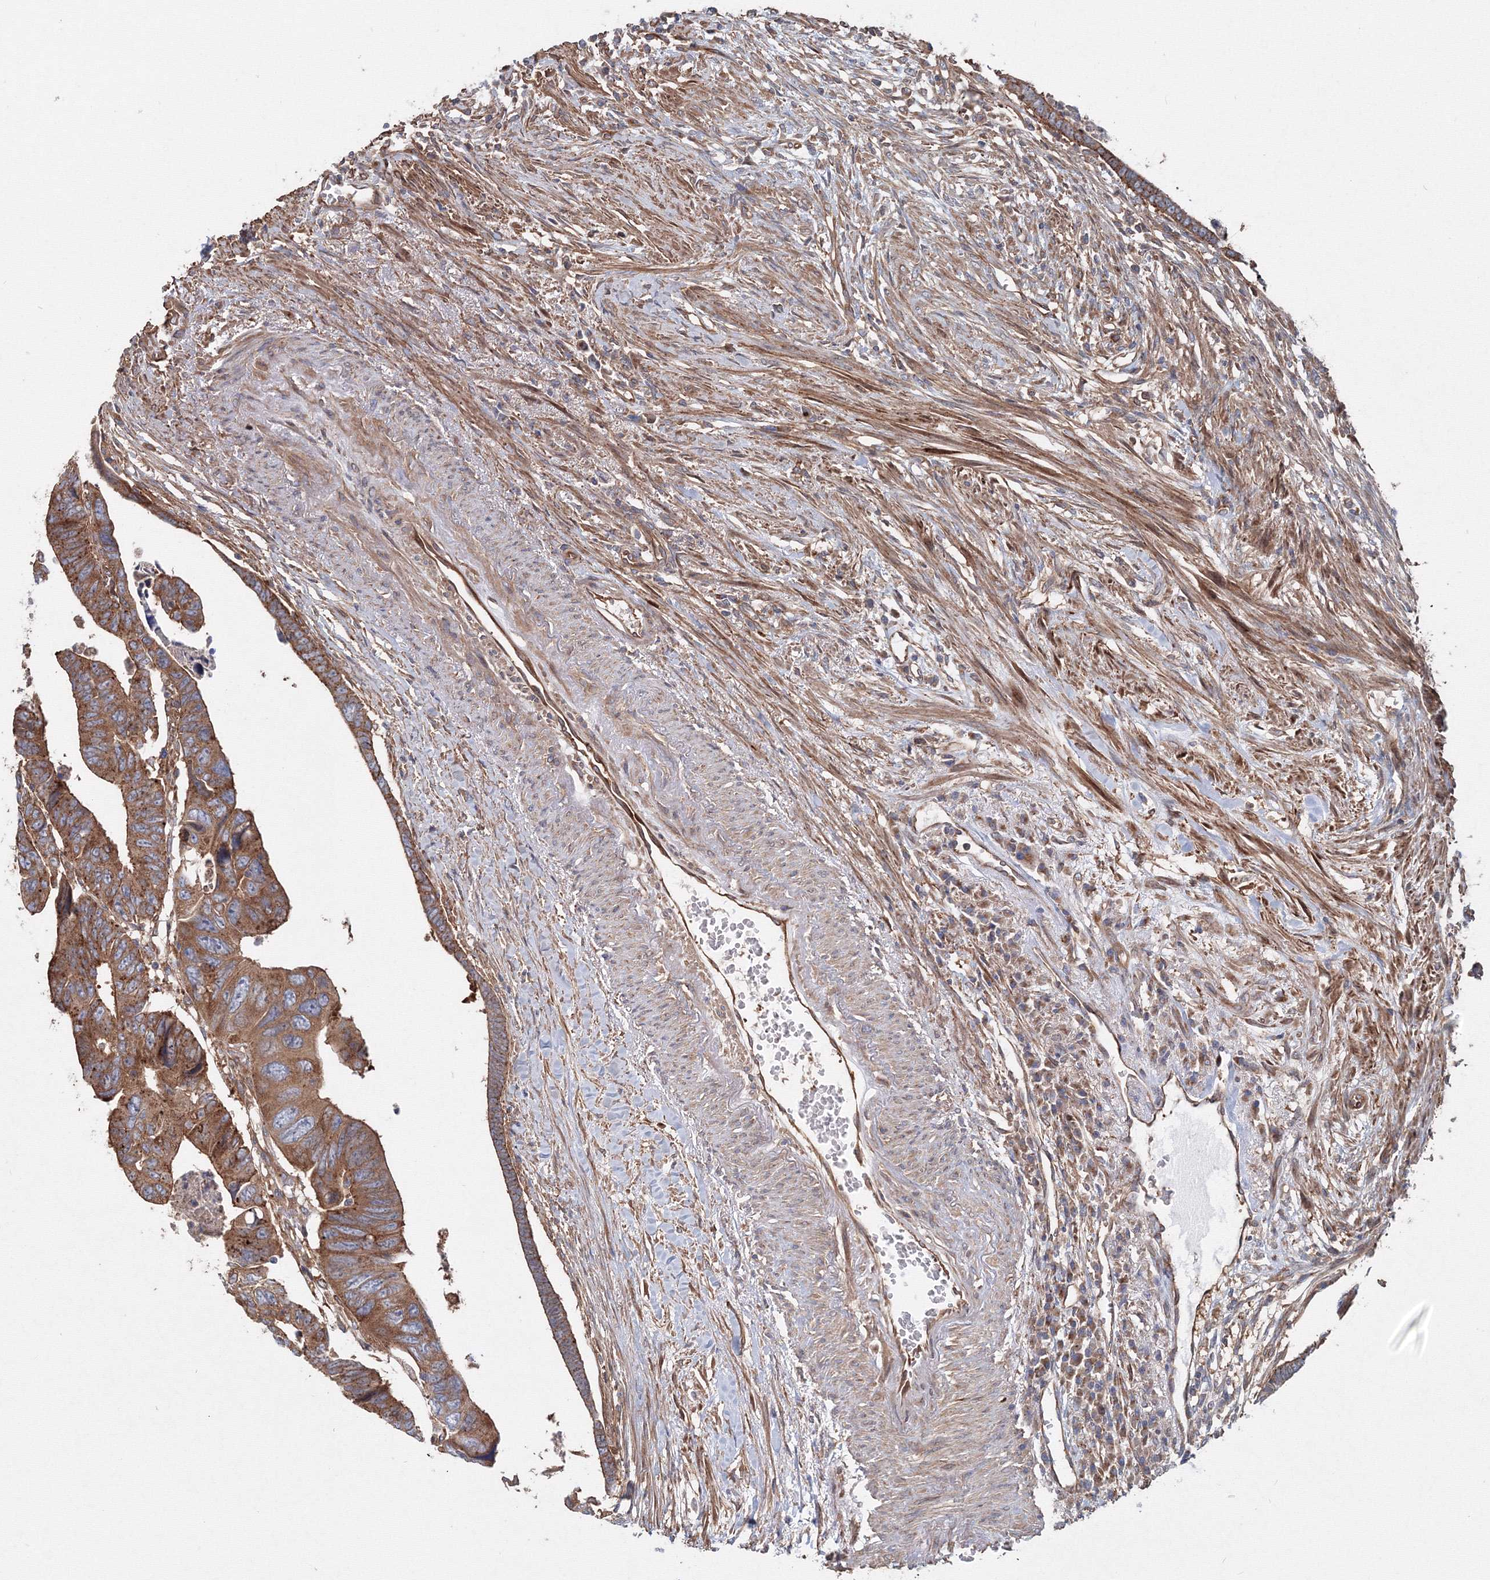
{"staining": {"intensity": "moderate", "quantity": ">75%", "location": "cytoplasmic/membranous"}, "tissue": "colorectal cancer", "cell_type": "Tumor cells", "image_type": "cancer", "snomed": [{"axis": "morphology", "description": "Adenocarcinoma, NOS"}, {"axis": "topography", "description": "Rectum"}], "caption": "Human adenocarcinoma (colorectal) stained with a brown dye displays moderate cytoplasmic/membranous positive staining in about >75% of tumor cells.", "gene": "EXOC1", "patient": {"sex": "female", "age": 65}}